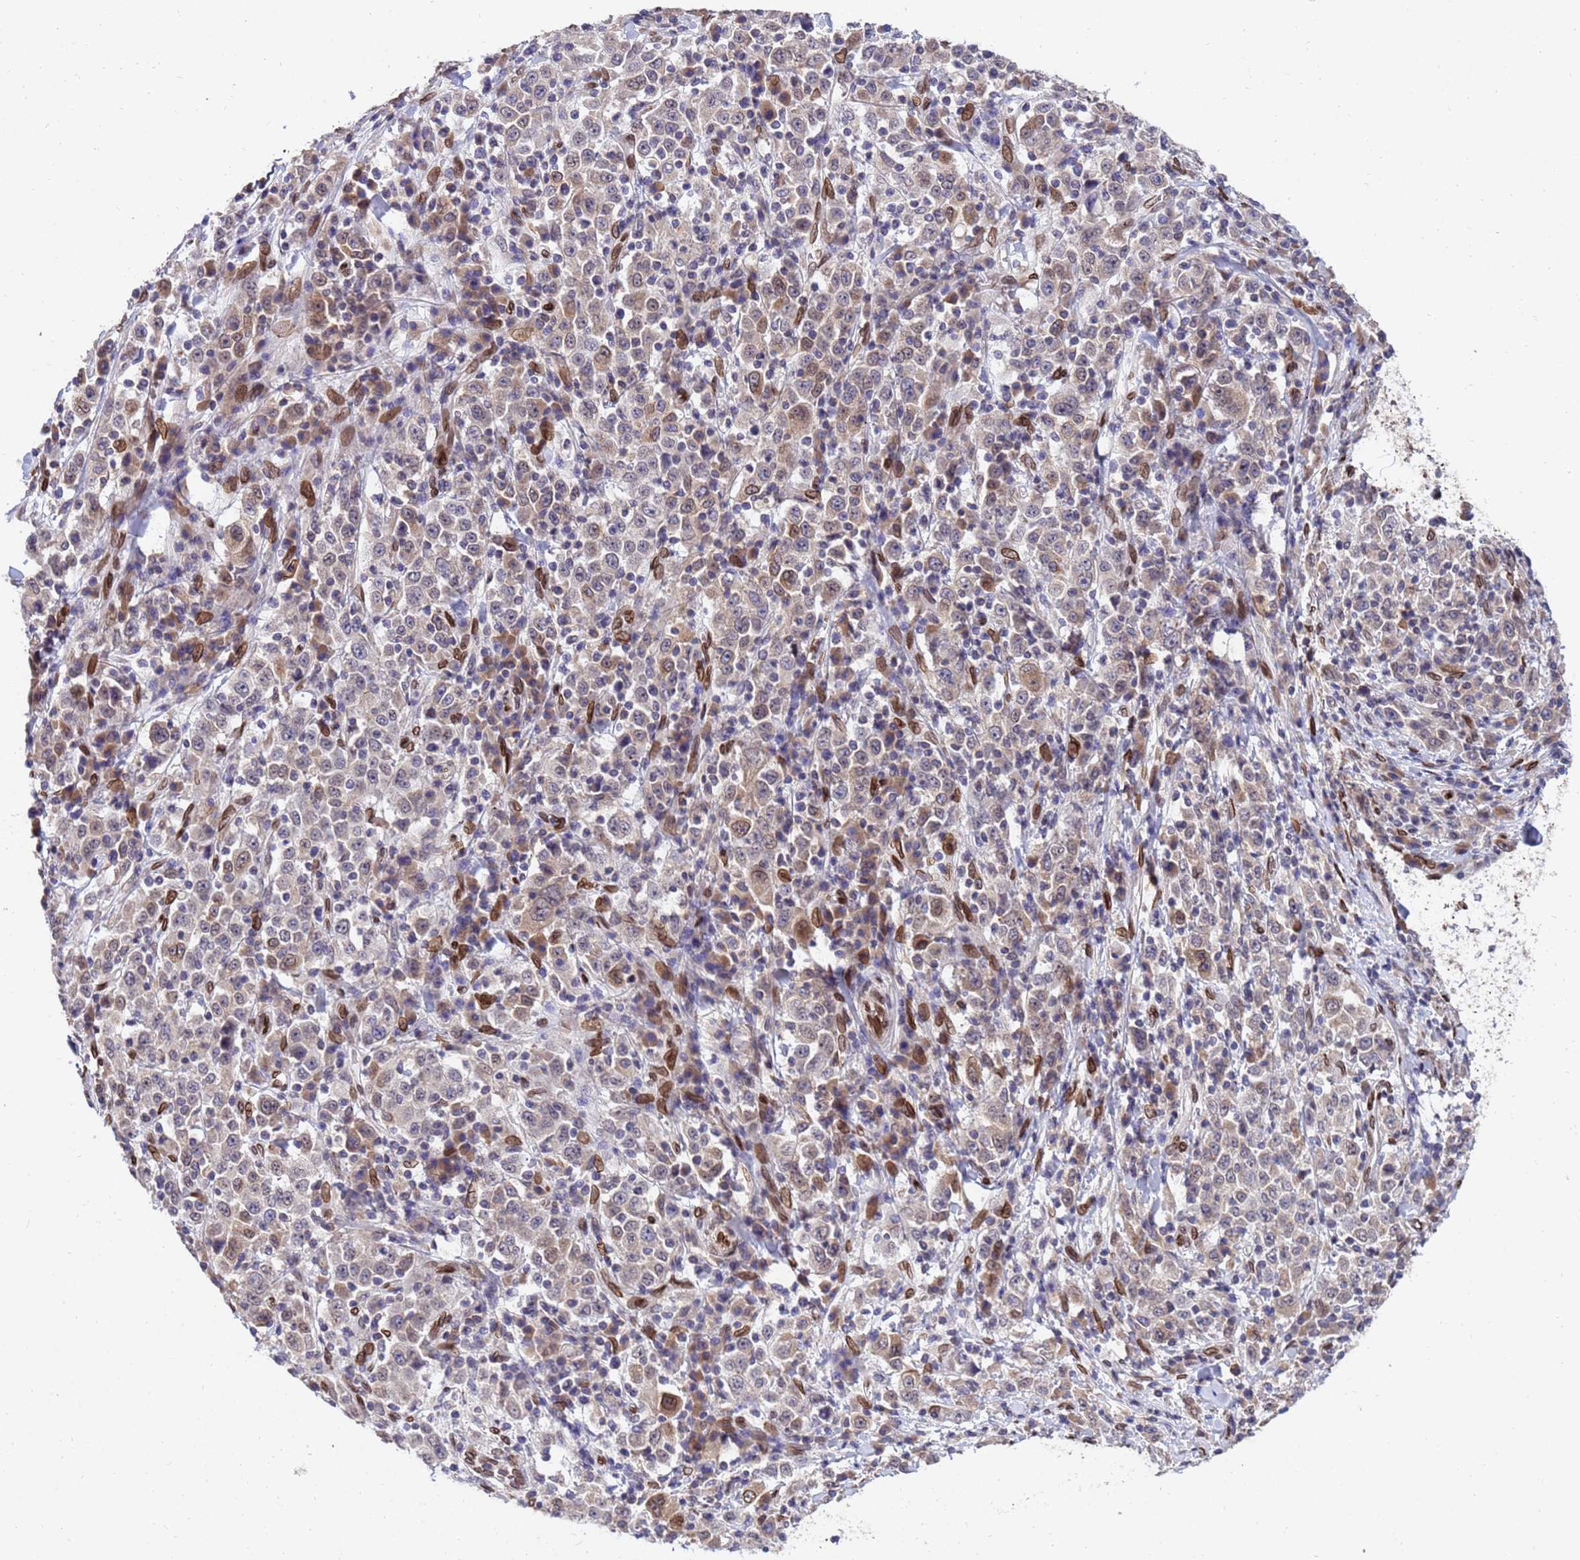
{"staining": {"intensity": "moderate", "quantity": "<25%", "location": "cytoplasmic/membranous,nuclear"}, "tissue": "stomach cancer", "cell_type": "Tumor cells", "image_type": "cancer", "snomed": [{"axis": "morphology", "description": "Normal tissue, NOS"}, {"axis": "morphology", "description": "Adenocarcinoma, NOS"}, {"axis": "topography", "description": "Stomach, upper"}, {"axis": "topography", "description": "Stomach"}], "caption": "Tumor cells exhibit moderate cytoplasmic/membranous and nuclear staining in approximately <25% of cells in stomach cancer (adenocarcinoma). (DAB (3,3'-diaminobenzidine) IHC, brown staining for protein, blue staining for nuclei).", "gene": "GPR135", "patient": {"sex": "male", "age": 59}}